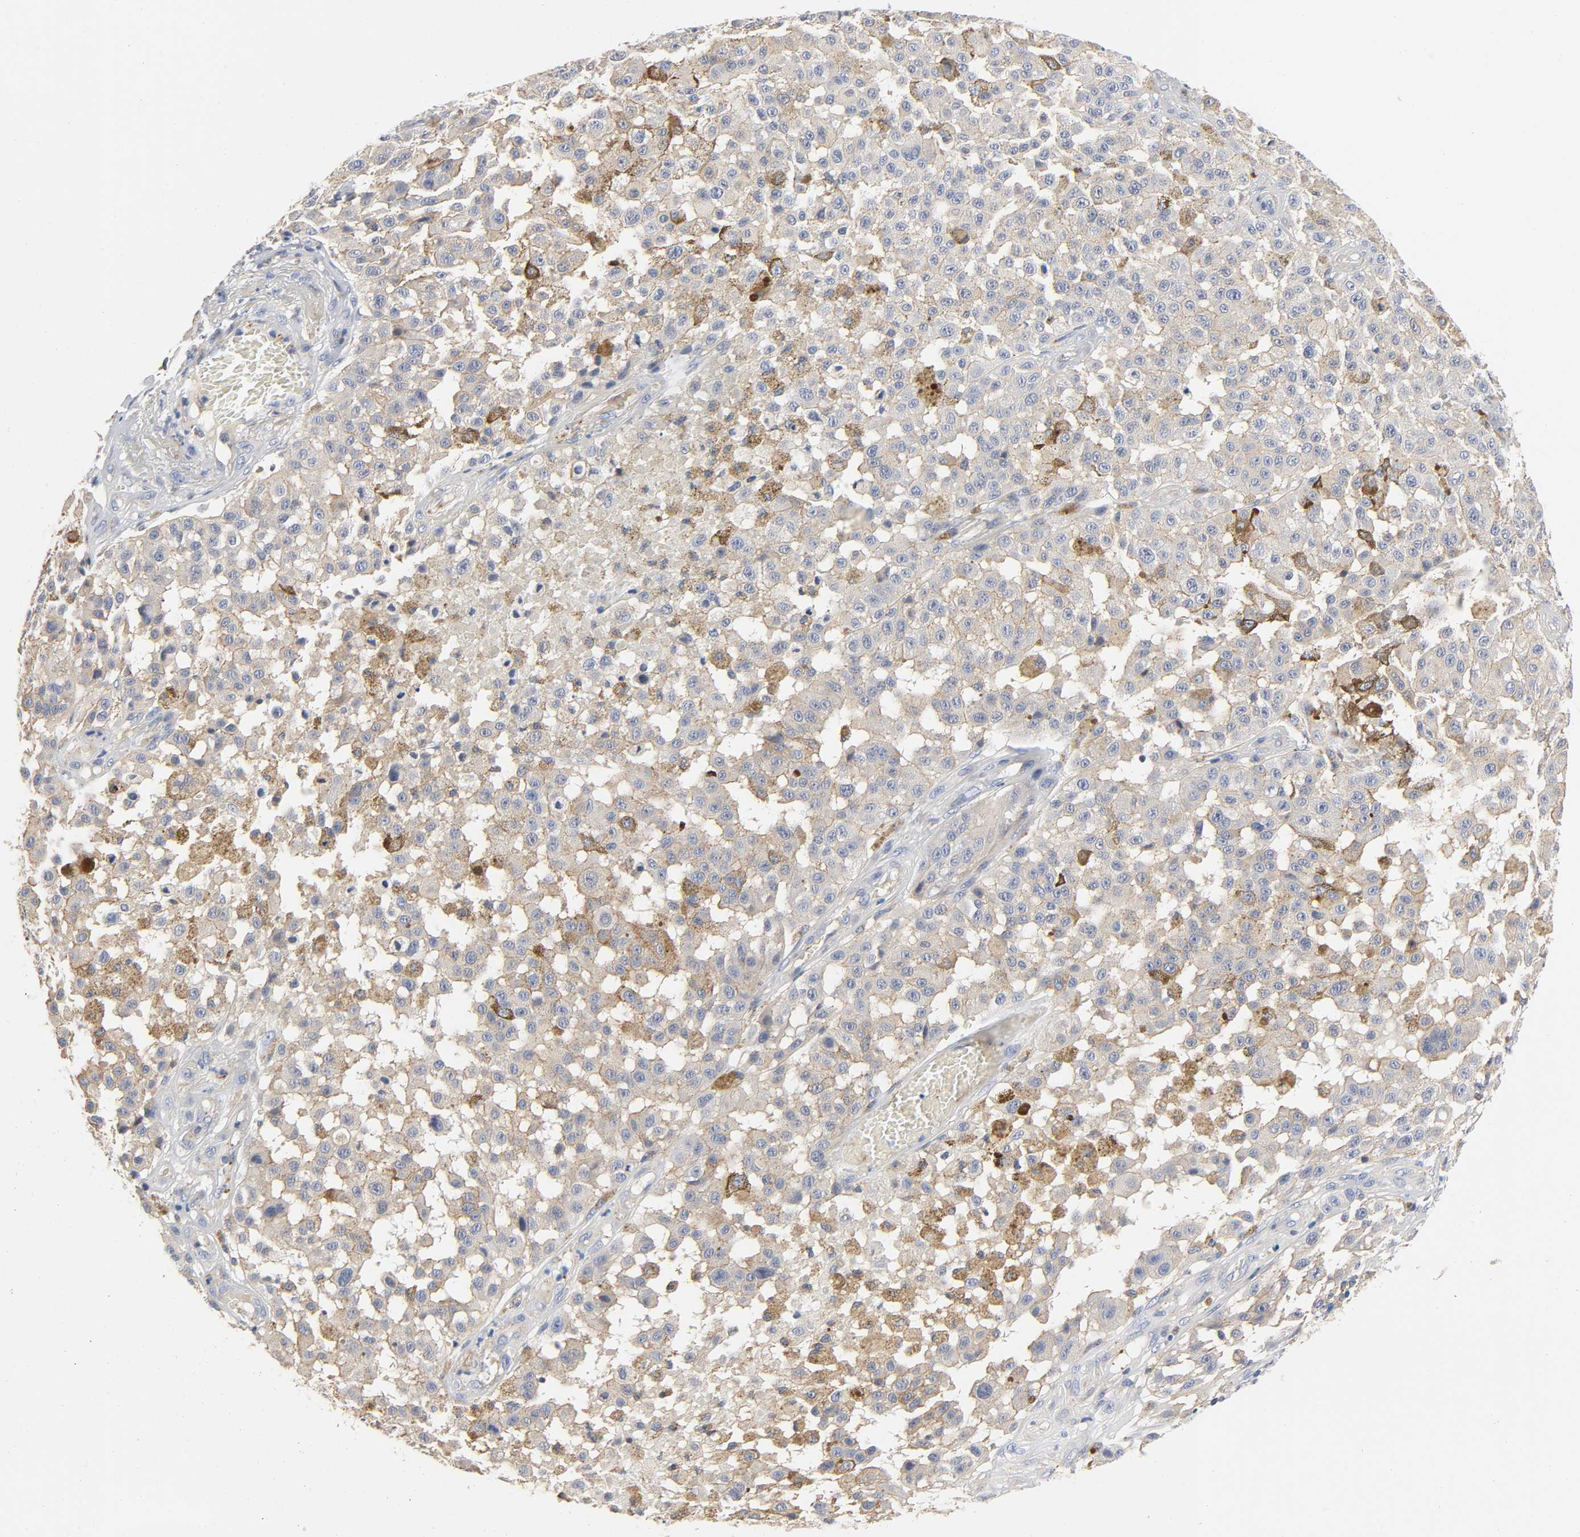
{"staining": {"intensity": "weak", "quantity": "25%-75%", "location": "cytoplasmic/membranous"}, "tissue": "melanoma", "cell_type": "Tumor cells", "image_type": "cancer", "snomed": [{"axis": "morphology", "description": "Malignant melanoma, NOS"}, {"axis": "topography", "description": "Skin"}], "caption": "IHC (DAB (3,3'-diaminobenzidine)) staining of human malignant melanoma reveals weak cytoplasmic/membranous protein expression in approximately 25%-75% of tumor cells.", "gene": "SRC", "patient": {"sex": "female", "age": 64}}